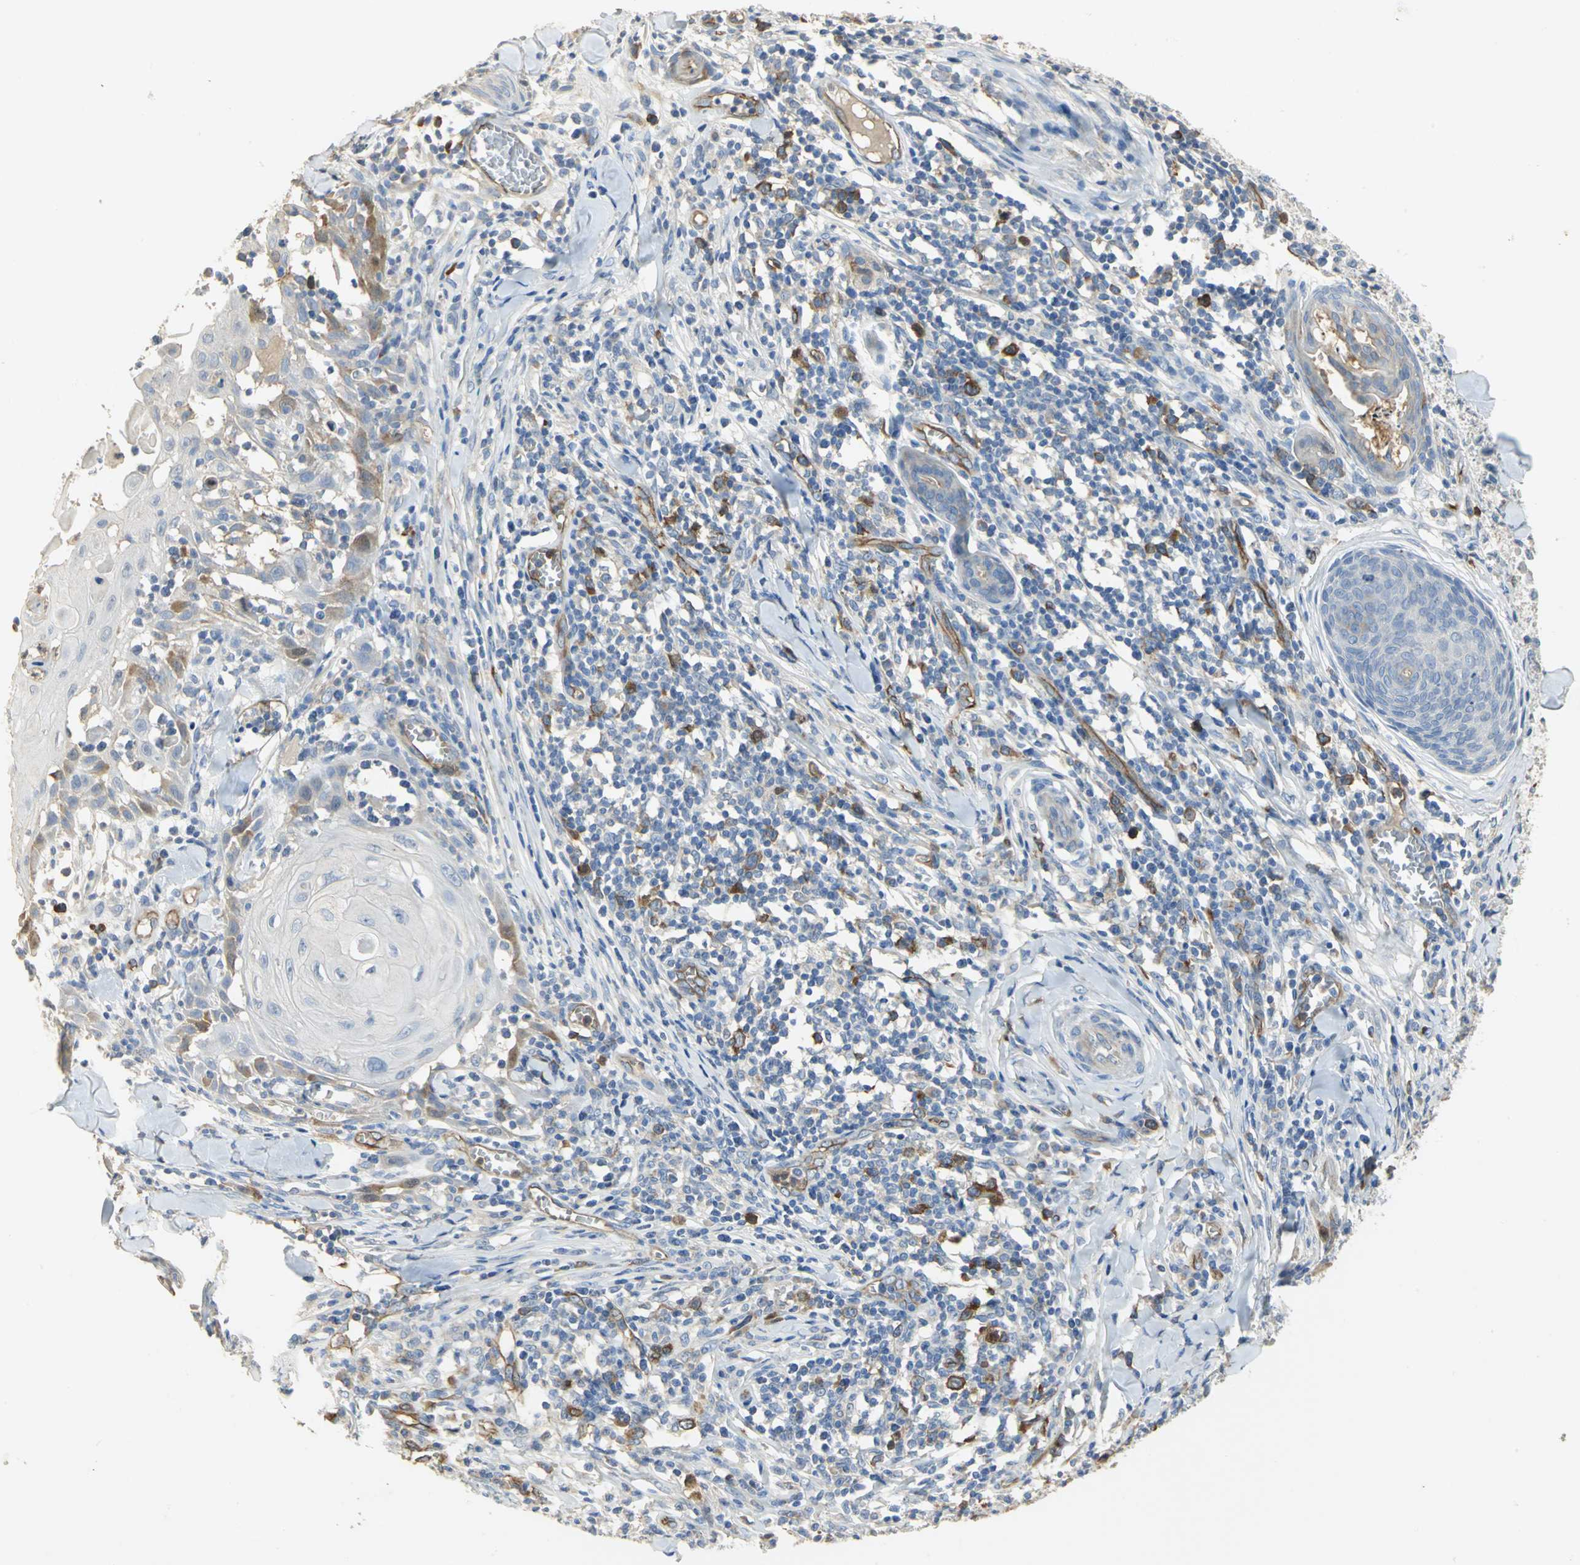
{"staining": {"intensity": "moderate", "quantity": "<25%", "location": "cytoplasmic/membranous"}, "tissue": "skin cancer", "cell_type": "Tumor cells", "image_type": "cancer", "snomed": [{"axis": "morphology", "description": "Squamous cell carcinoma, NOS"}, {"axis": "topography", "description": "Skin"}], "caption": "Immunohistochemical staining of human skin cancer (squamous cell carcinoma) reveals moderate cytoplasmic/membranous protein expression in approximately <25% of tumor cells. (DAB IHC, brown staining for protein, blue staining for nuclei).", "gene": "DLGAP5", "patient": {"sex": "male", "age": 24}}